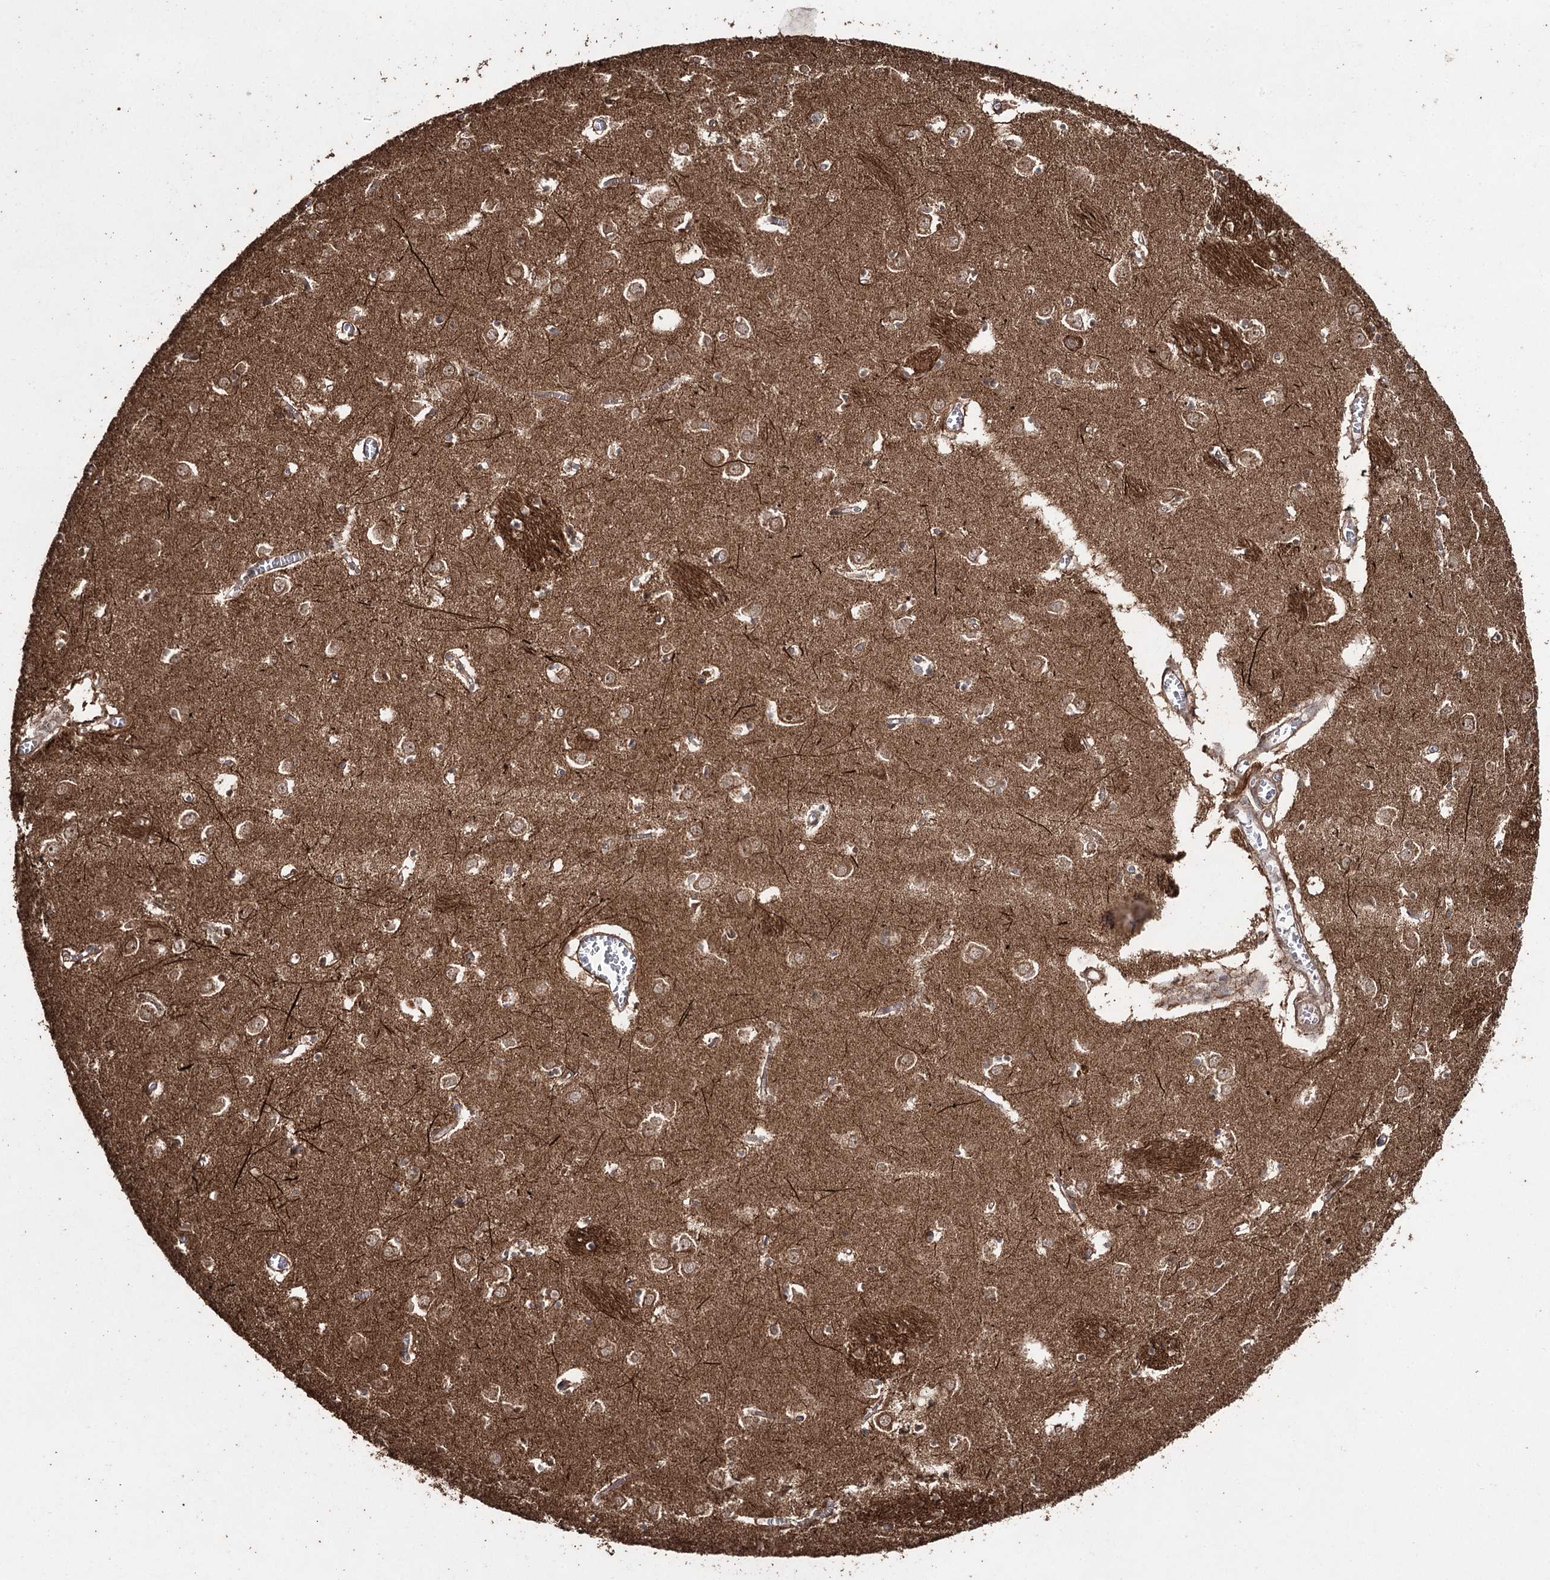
{"staining": {"intensity": "moderate", "quantity": "<25%", "location": "cytoplasmic/membranous"}, "tissue": "caudate", "cell_type": "Glial cells", "image_type": "normal", "snomed": [{"axis": "morphology", "description": "Normal tissue, NOS"}, {"axis": "topography", "description": "Lateral ventricle wall"}], "caption": "Approximately <25% of glial cells in unremarkable human caudate show moderate cytoplasmic/membranous protein positivity as visualized by brown immunohistochemical staining.", "gene": "SLF2", "patient": {"sex": "male", "age": 70}}